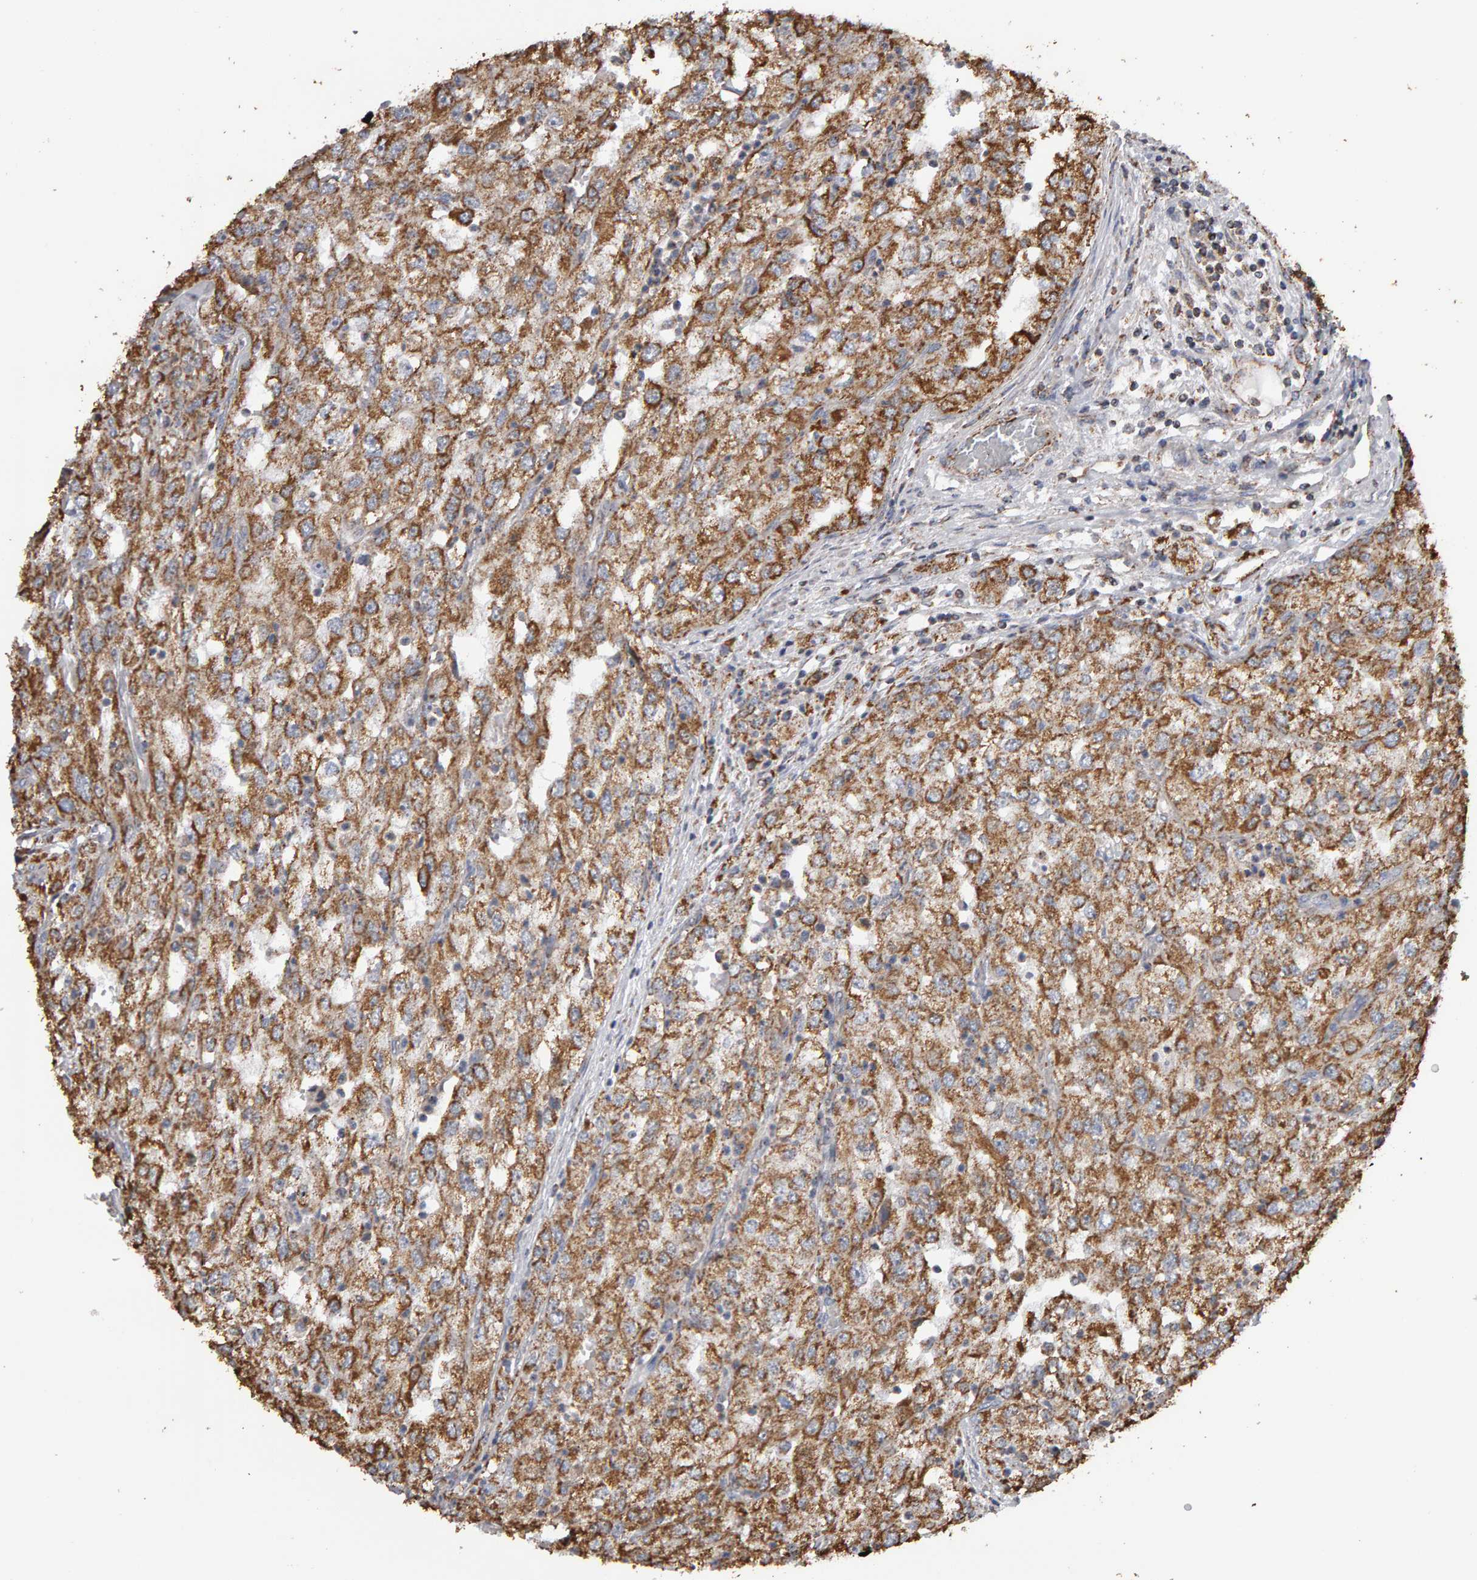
{"staining": {"intensity": "moderate", "quantity": ">75%", "location": "cytoplasmic/membranous"}, "tissue": "renal cancer", "cell_type": "Tumor cells", "image_type": "cancer", "snomed": [{"axis": "morphology", "description": "Adenocarcinoma, NOS"}, {"axis": "topography", "description": "Kidney"}], "caption": "Moderate cytoplasmic/membranous expression for a protein is seen in about >75% of tumor cells of renal cancer using IHC.", "gene": "TOM1L1", "patient": {"sex": "female", "age": 54}}